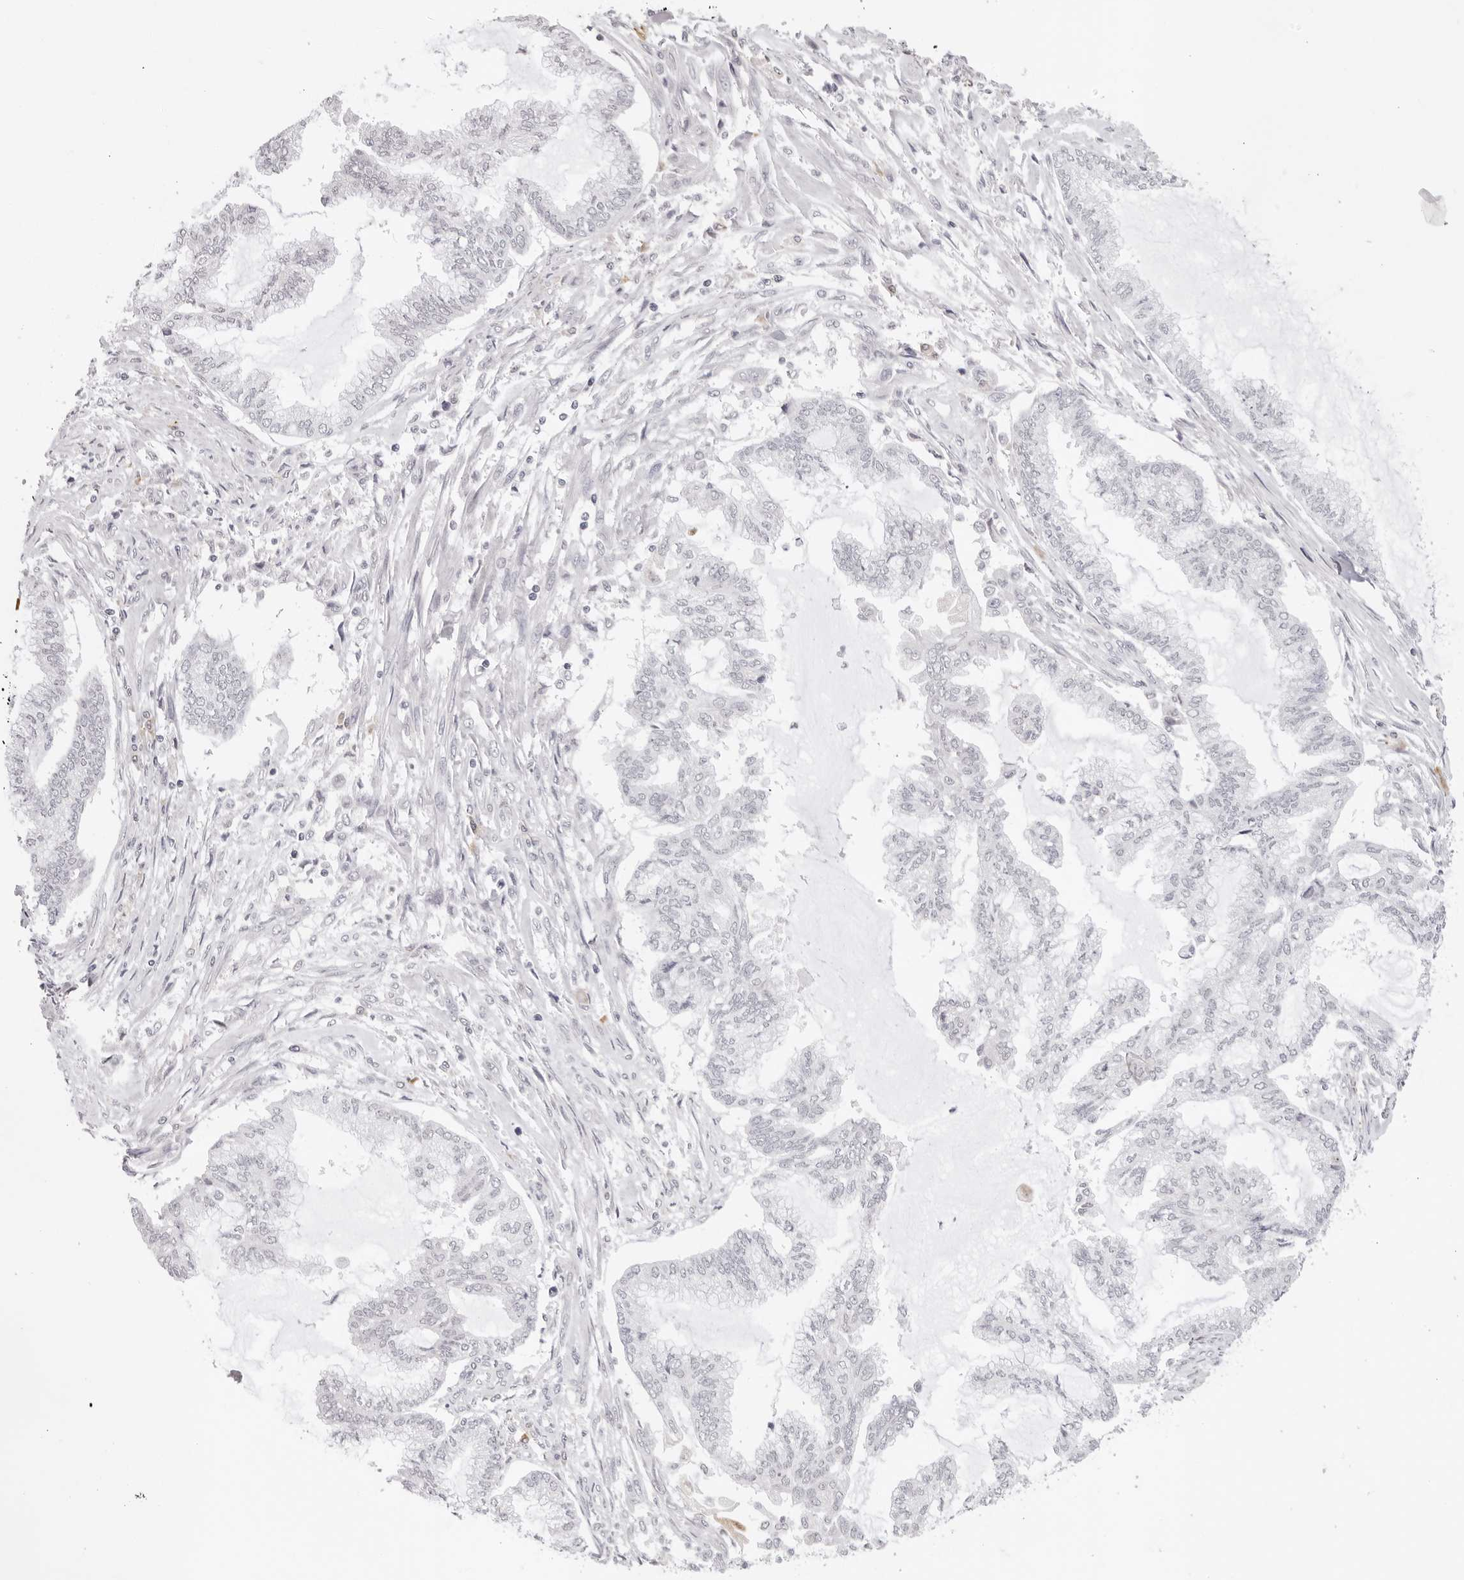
{"staining": {"intensity": "negative", "quantity": "none", "location": "none"}, "tissue": "endometrial cancer", "cell_type": "Tumor cells", "image_type": "cancer", "snomed": [{"axis": "morphology", "description": "Adenocarcinoma, NOS"}, {"axis": "topography", "description": "Endometrium"}], "caption": "This is an immunohistochemistry image of endometrial adenocarcinoma. There is no expression in tumor cells.", "gene": "IL17RA", "patient": {"sex": "female", "age": 86}}